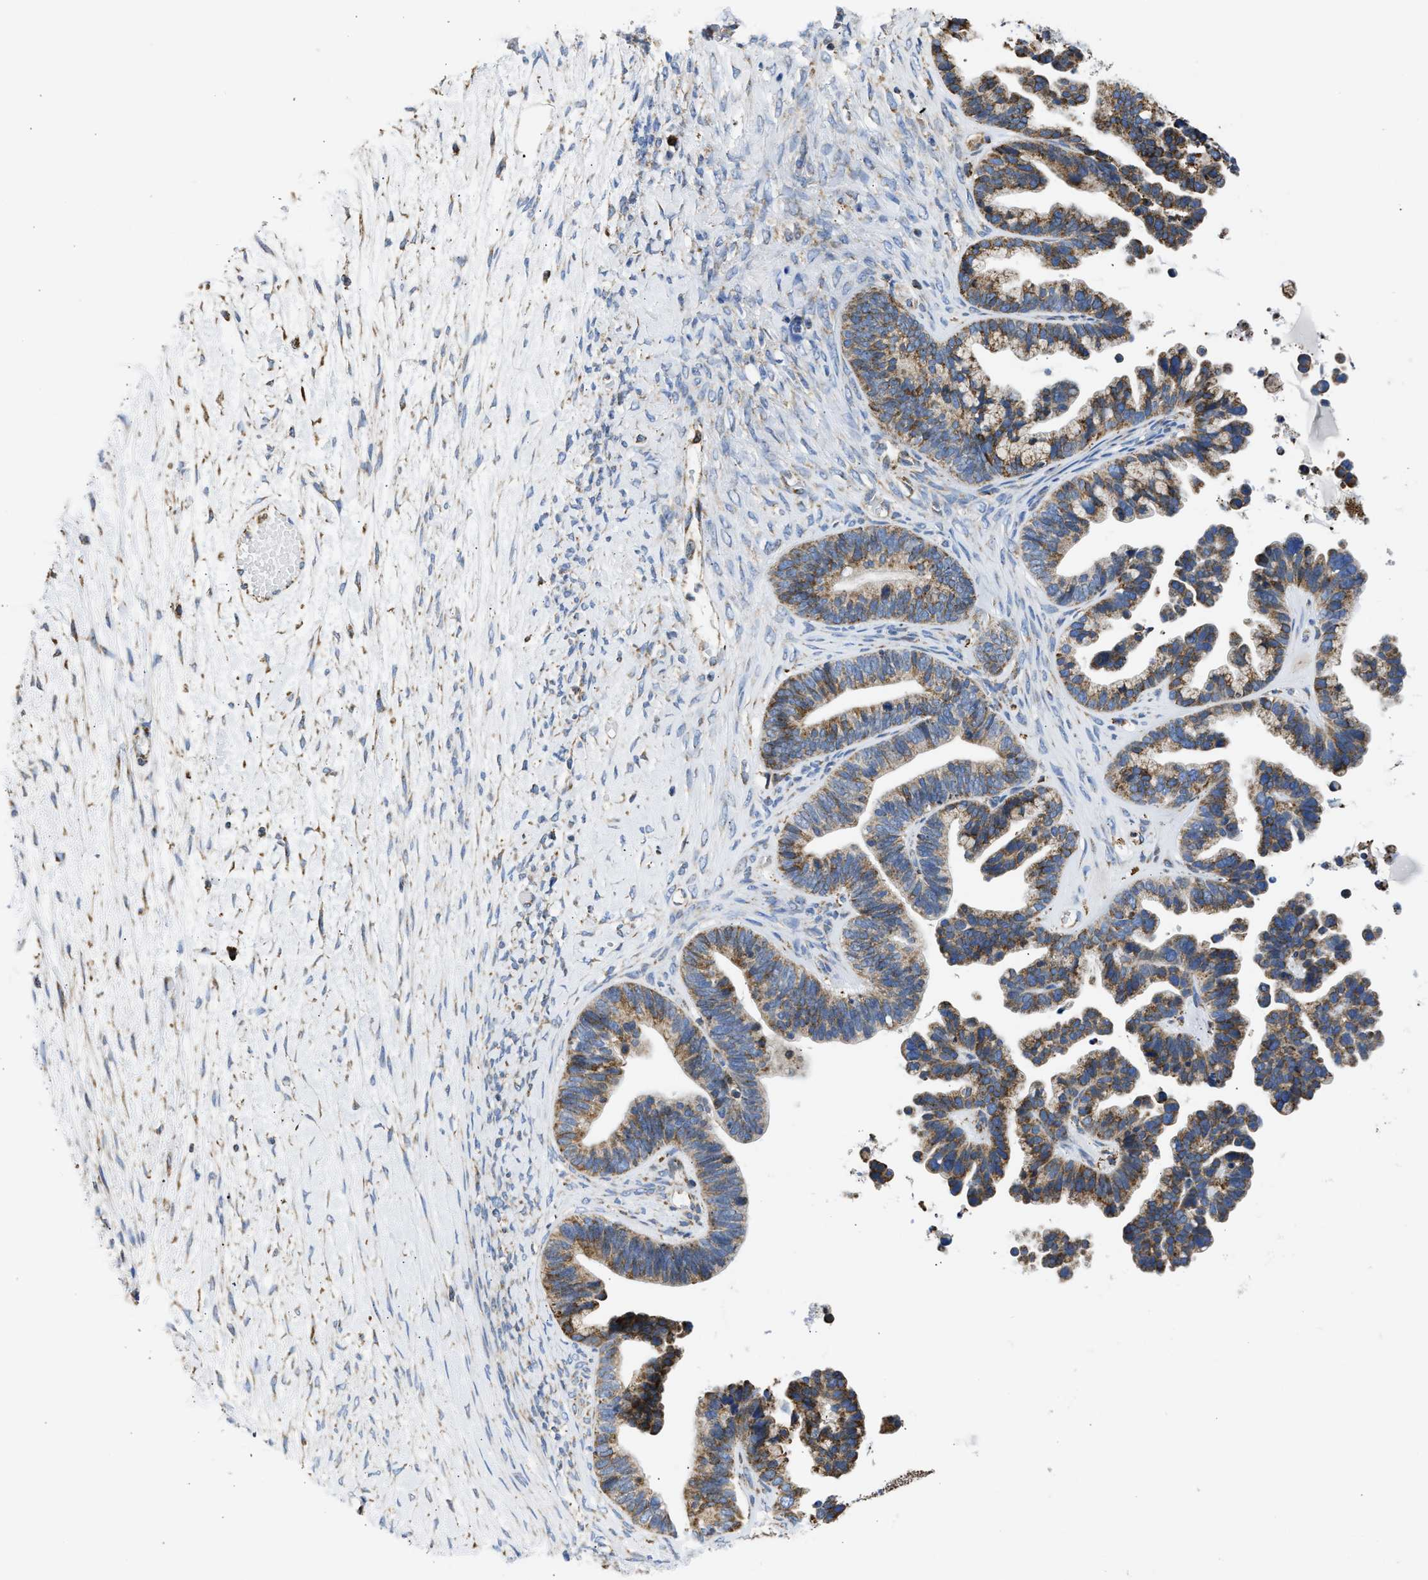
{"staining": {"intensity": "moderate", "quantity": ">75%", "location": "cytoplasmic/membranous"}, "tissue": "ovarian cancer", "cell_type": "Tumor cells", "image_type": "cancer", "snomed": [{"axis": "morphology", "description": "Cystadenocarcinoma, serous, NOS"}, {"axis": "topography", "description": "Ovary"}], "caption": "The photomicrograph displays immunohistochemical staining of serous cystadenocarcinoma (ovarian). There is moderate cytoplasmic/membranous staining is present in about >75% of tumor cells.", "gene": "CYCS", "patient": {"sex": "female", "age": 56}}